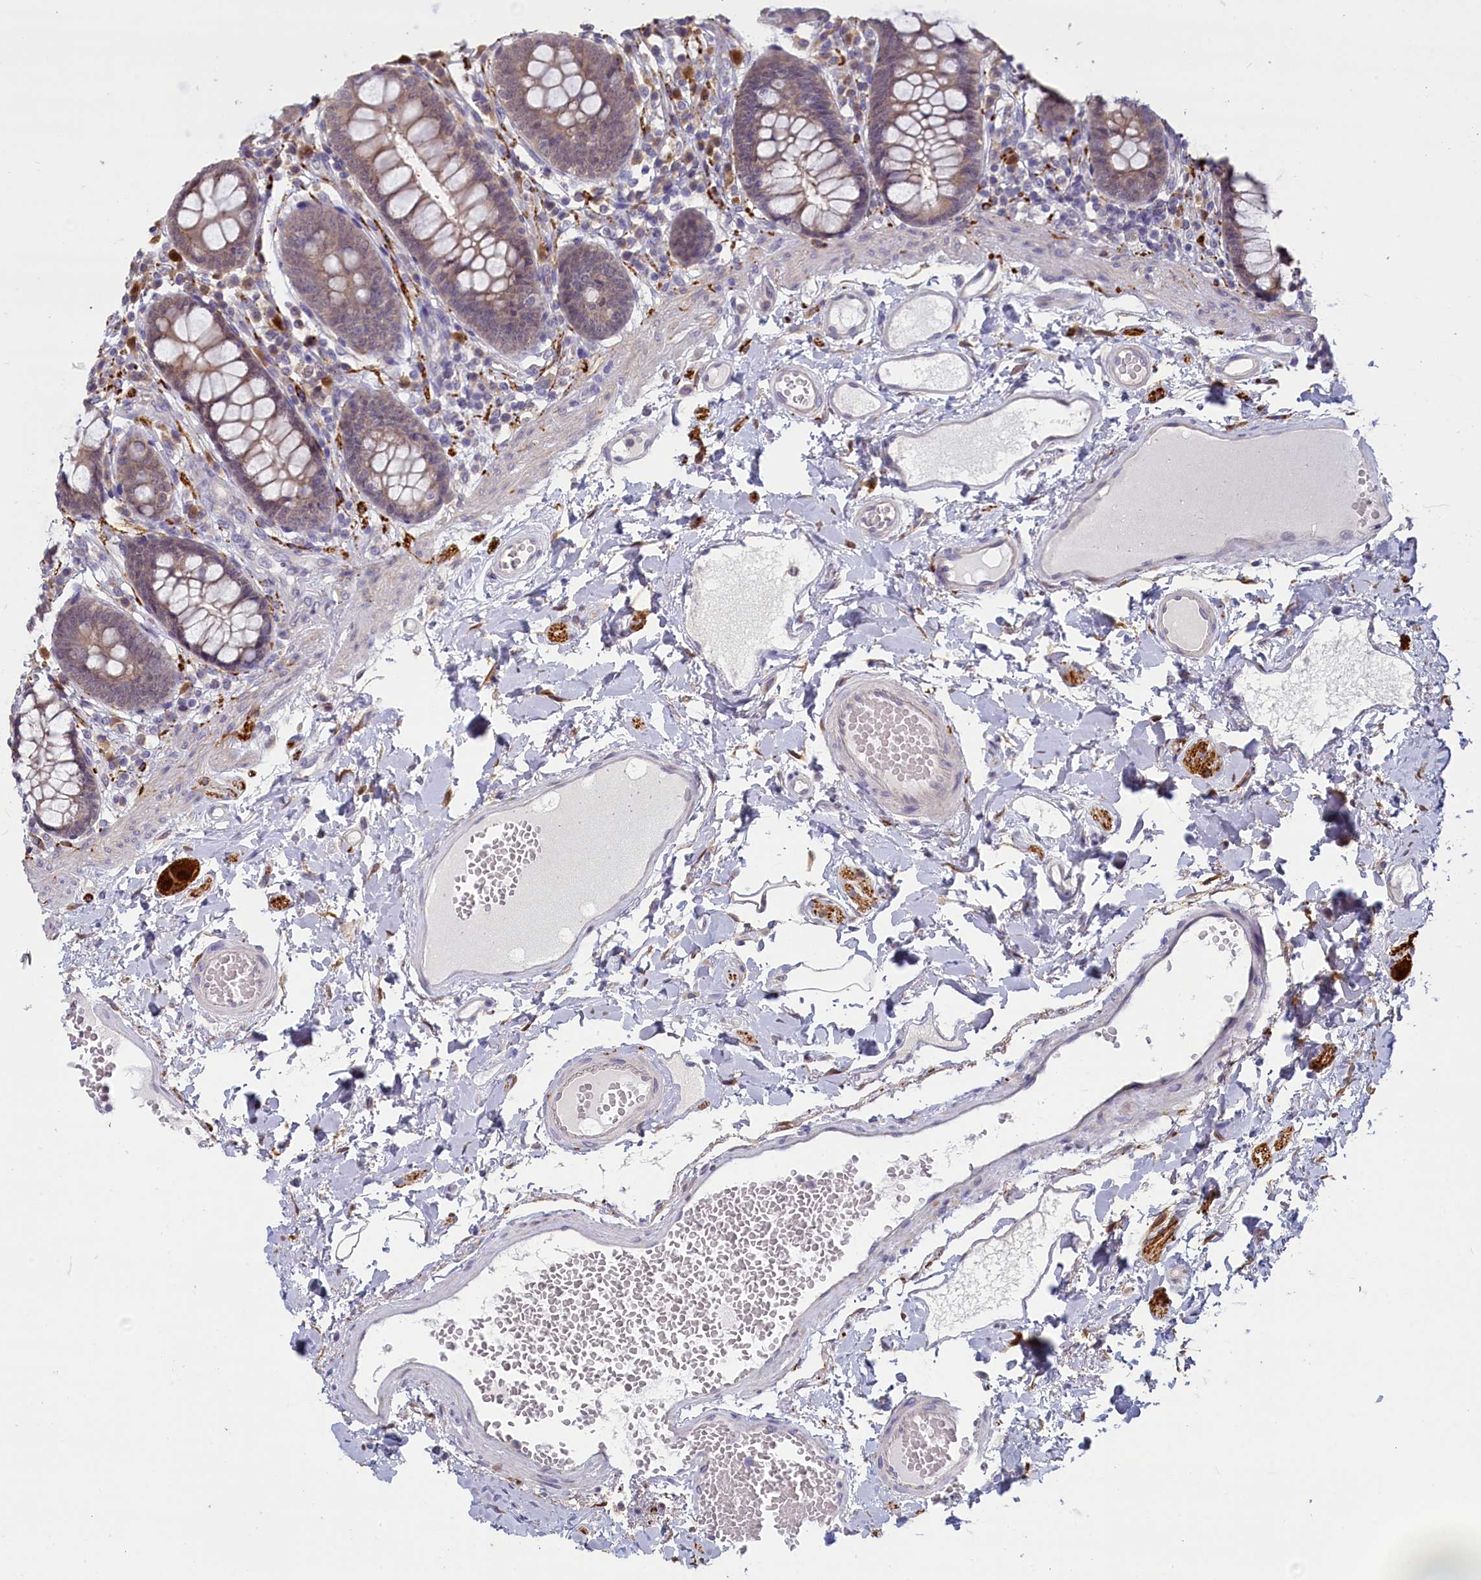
{"staining": {"intensity": "negative", "quantity": "none", "location": "none"}, "tissue": "colon", "cell_type": "Endothelial cells", "image_type": "normal", "snomed": [{"axis": "morphology", "description": "Normal tissue, NOS"}, {"axis": "topography", "description": "Colon"}], "caption": "This image is of benign colon stained with IHC to label a protein in brown with the nuclei are counter-stained blue. There is no staining in endothelial cells.", "gene": "UCHL3", "patient": {"sex": "male", "age": 84}}